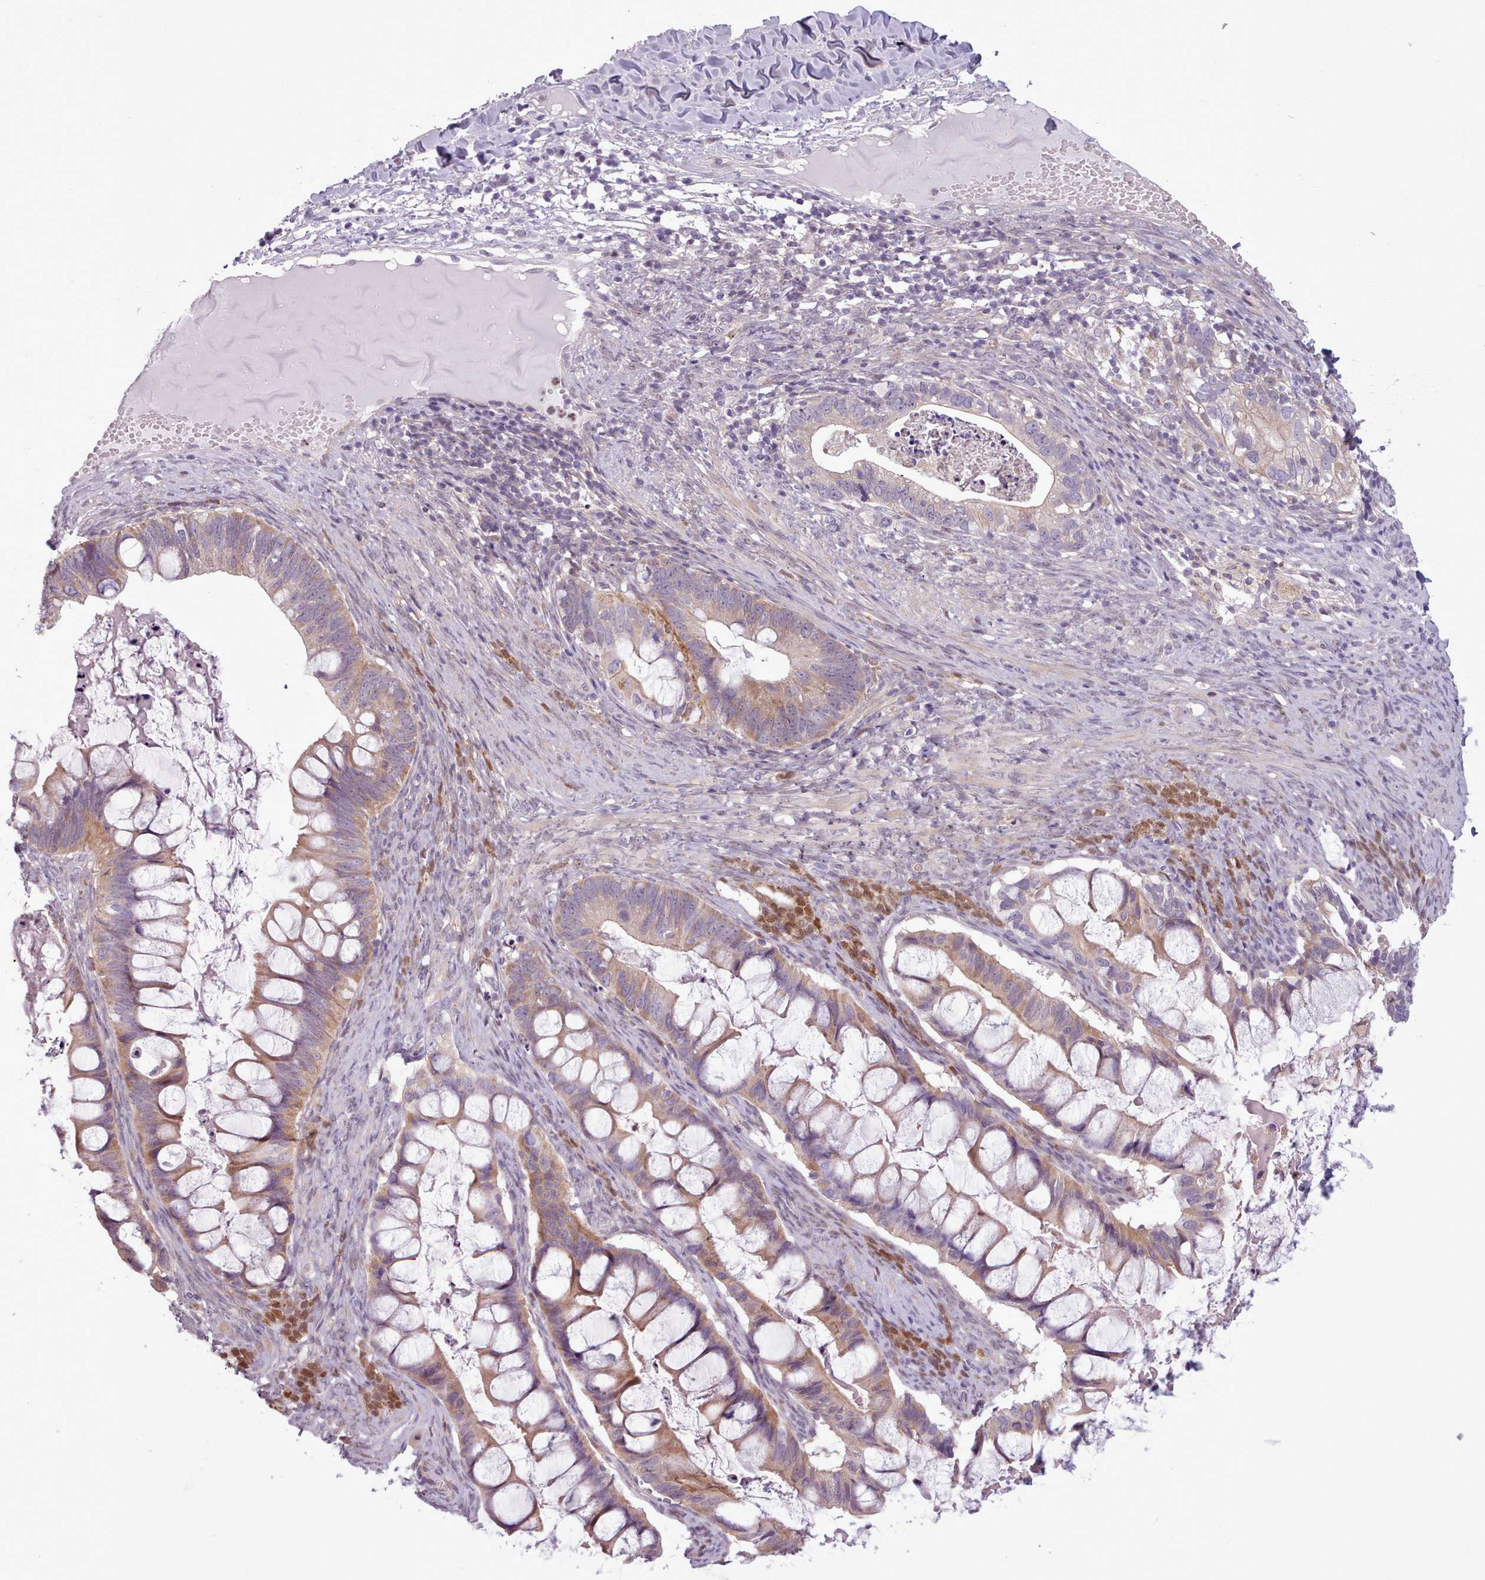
{"staining": {"intensity": "weak", "quantity": ">75%", "location": "cytoplasmic/membranous"}, "tissue": "ovarian cancer", "cell_type": "Tumor cells", "image_type": "cancer", "snomed": [{"axis": "morphology", "description": "Cystadenocarcinoma, mucinous, NOS"}, {"axis": "topography", "description": "Ovary"}], "caption": "Immunohistochemical staining of human ovarian mucinous cystadenocarcinoma demonstrates low levels of weak cytoplasmic/membranous protein staining in about >75% of tumor cells.", "gene": "SLURP1", "patient": {"sex": "female", "age": 61}}